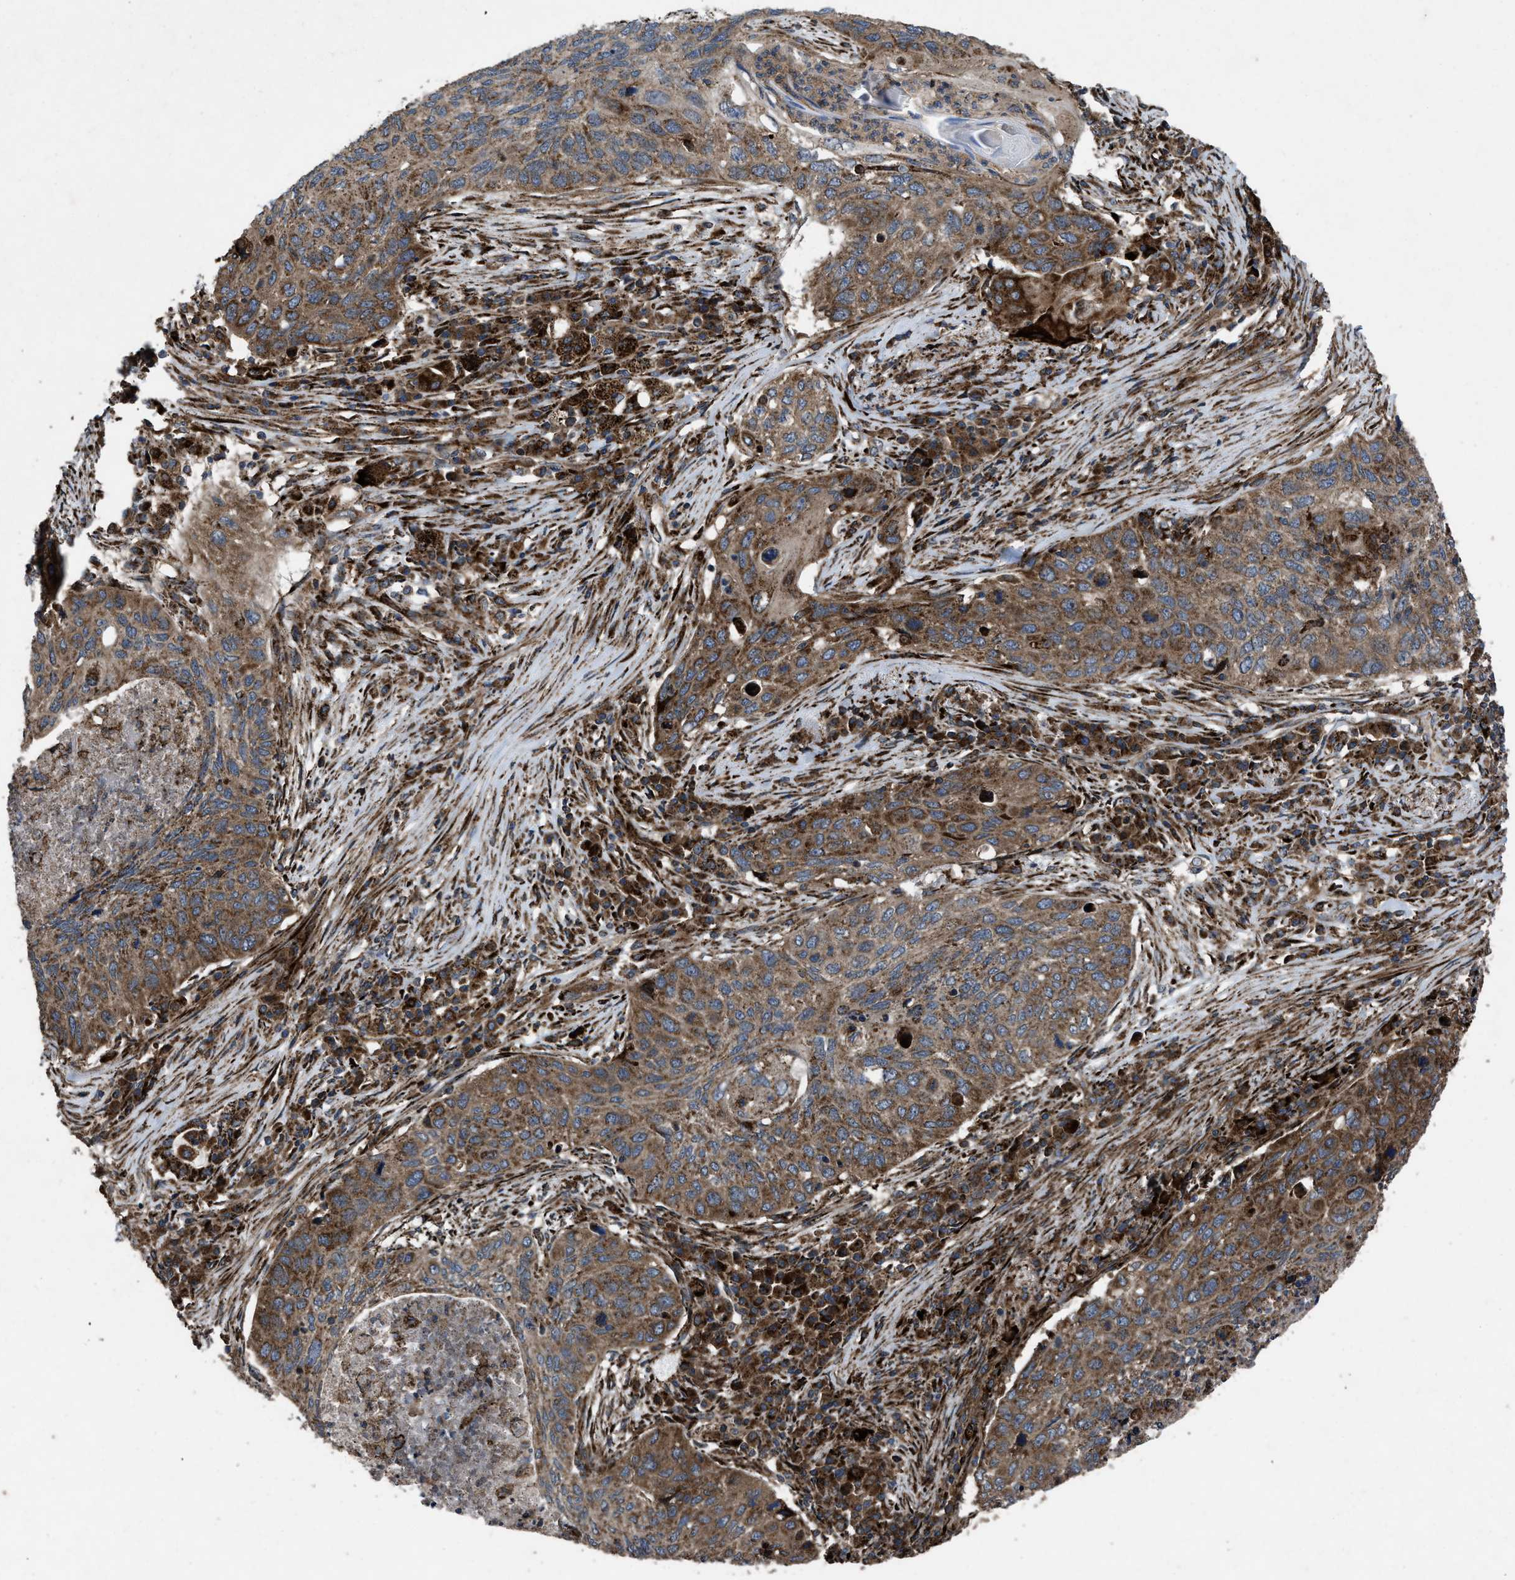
{"staining": {"intensity": "strong", "quantity": ">75%", "location": "cytoplasmic/membranous"}, "tissue": "lung cancer", "cell_type": "Tumor cells", "image_type": "cancer", "snomed": [{"axis": "morphology", "description": "Squamous cell carcinoma, NOS"}, {"axis": "topography", "description": "Lung"}], "caption": "The photomicrograph displays immunohistochemical staining of squamous cell carcinoma (lung). There is strong cytoplasmic/membranous staining is seen in approximately >75% of tumor cells.", "gene": "PER3", "patient": {"sex": "female", "age": 63}}